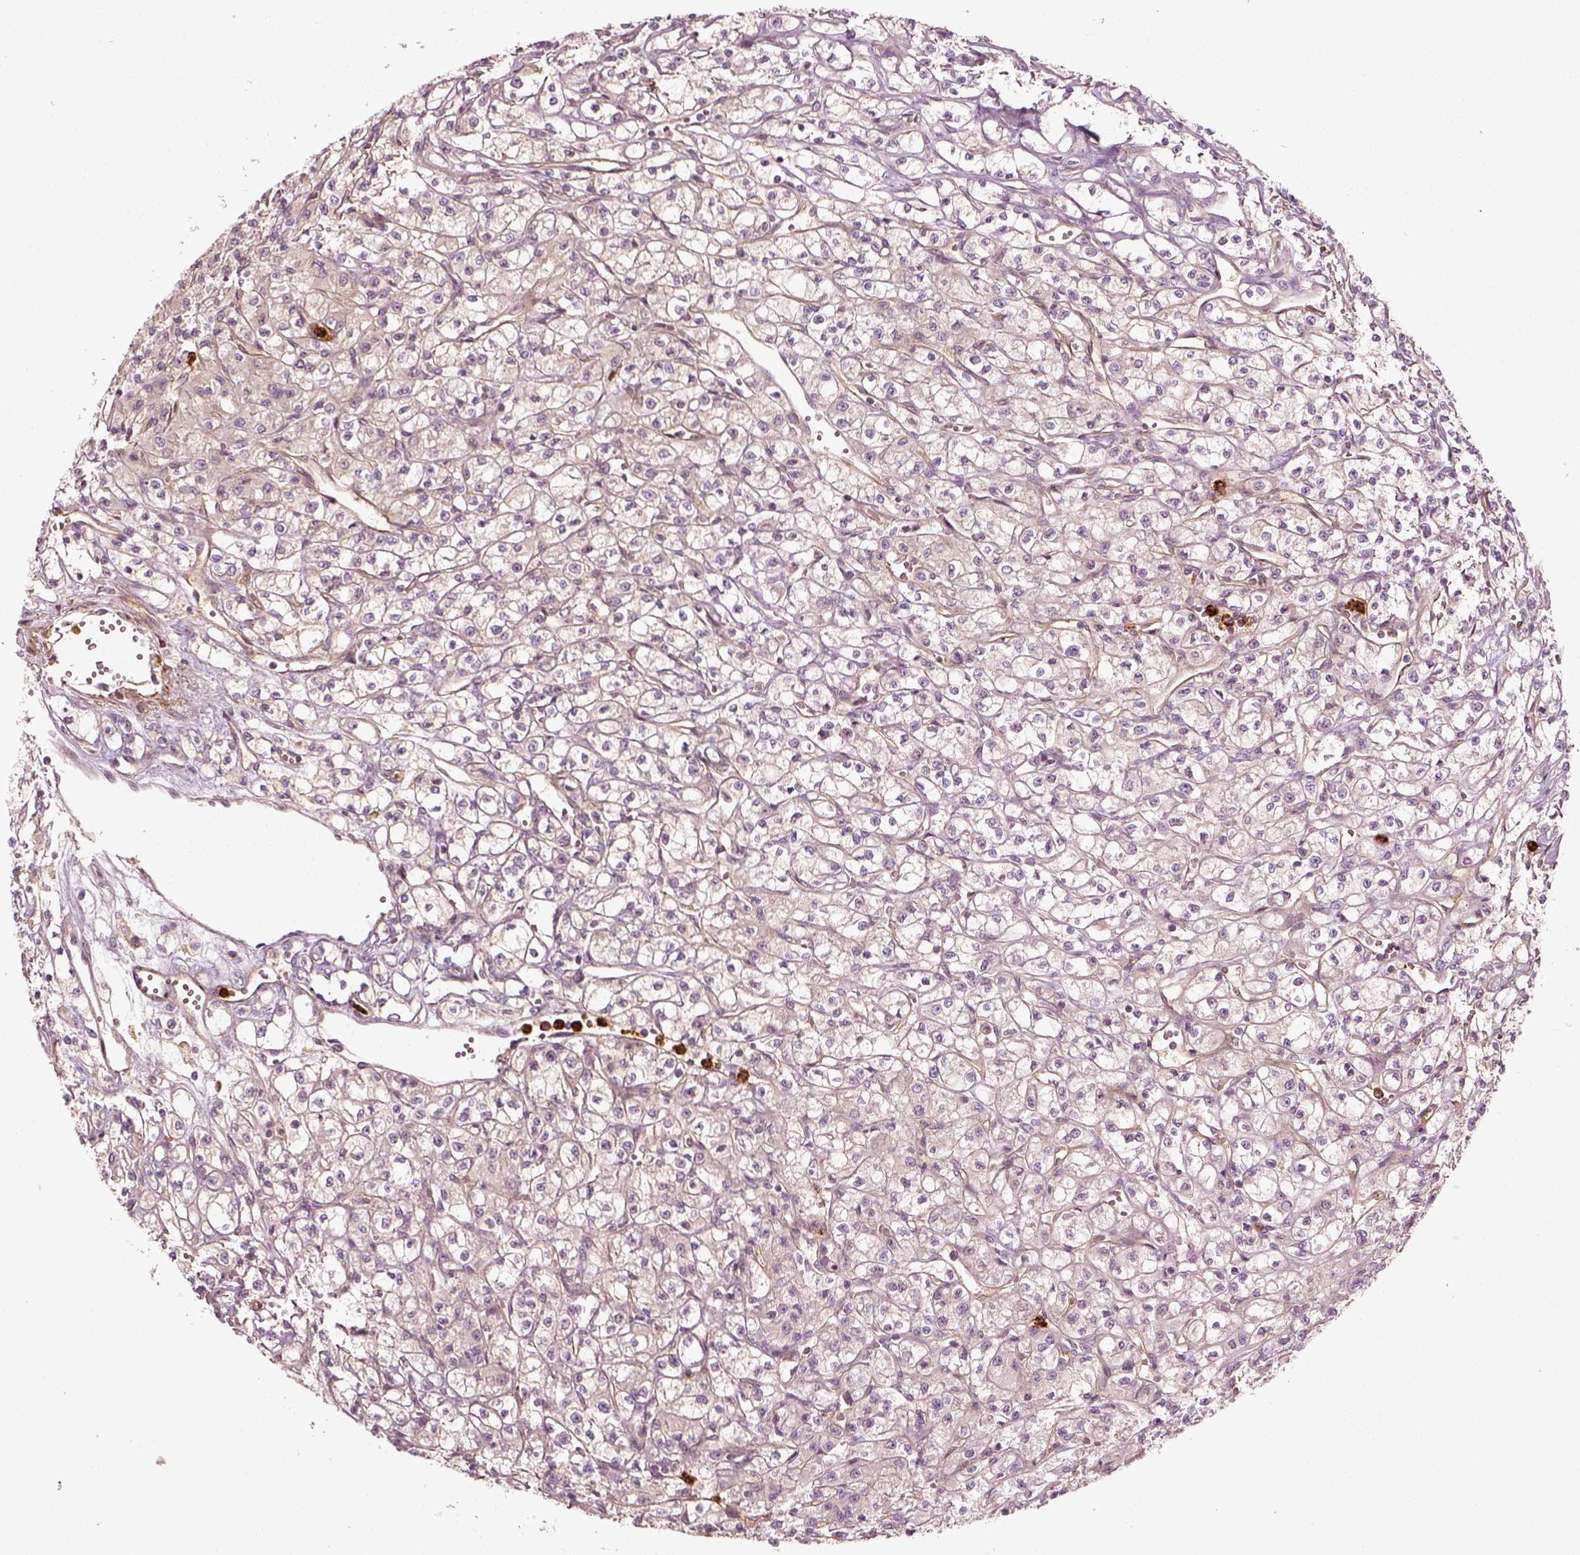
{"staining": {"intensity": "negative", "quantity": "none", "location": "none"}, "tissue": "renal cancer", "cell_type": "Tumor cells", "image_type": "cancer", "snomed": [{"axis": "morphology", "description": "Adenocarcinoma, NOS"}, {"axis": "topography", "description": "Kidney"}], "caption": "The histopathology image exhibits no staining of tumor cells in renal adenocarcinoma. The staining was performed using DAB (3,3'-diaminobenzidine) to visualize the protein expression in brown, while the nuclei were stained in blue with hematoxylin (Magnification: 20x).", "gene": "NPTN", "patient": {"sex": "female", "age": 70}}